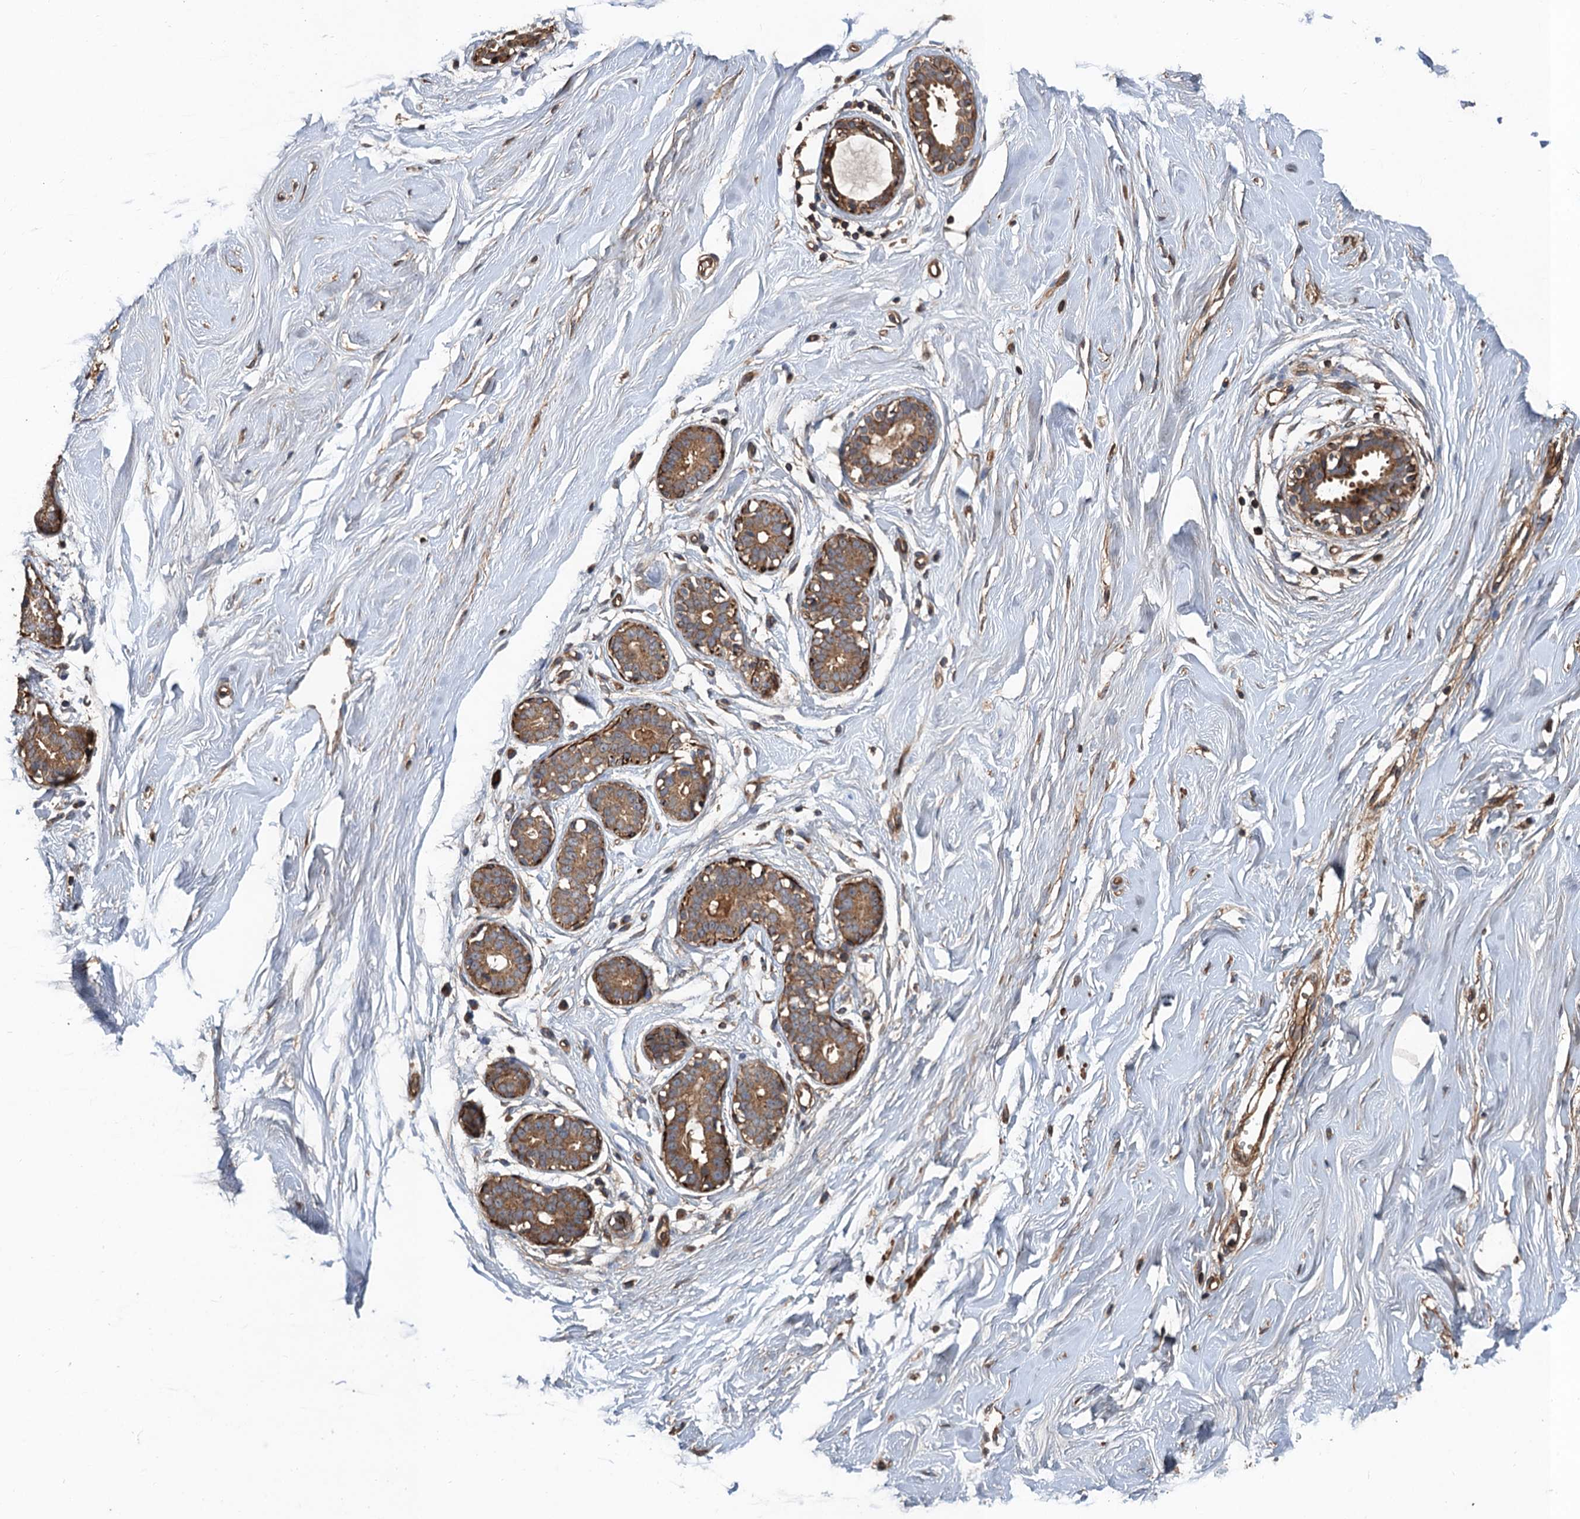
{"staining": {"intensity": "weak", "quantity": ">75%", "location": "cytoplasmic/membranous"}, "tissue": "breast", "cell_type": "Adipocytes", "image_type": "normal", "snomed": [{"axis": "morphology", "description": "Normal tissue, NOS"}, {"axis": "morphology", "description": "Adenoma, NOS"}, {"axis": "topography", "description": "Breast"}], "caption": "Breast stained with DAB (3,3'-diaminobenzidine) immunohistochemistry shows low levels of weak cytoplasmic/membranous staining in about >75% of adipocytes. The protein is stained brown, and the nuclei are stained in blue (DAB IHC with brightfield microscopy, high magnification).", "gene": "PPP4R1", "patient": {"sex": "female", "age": 23}}